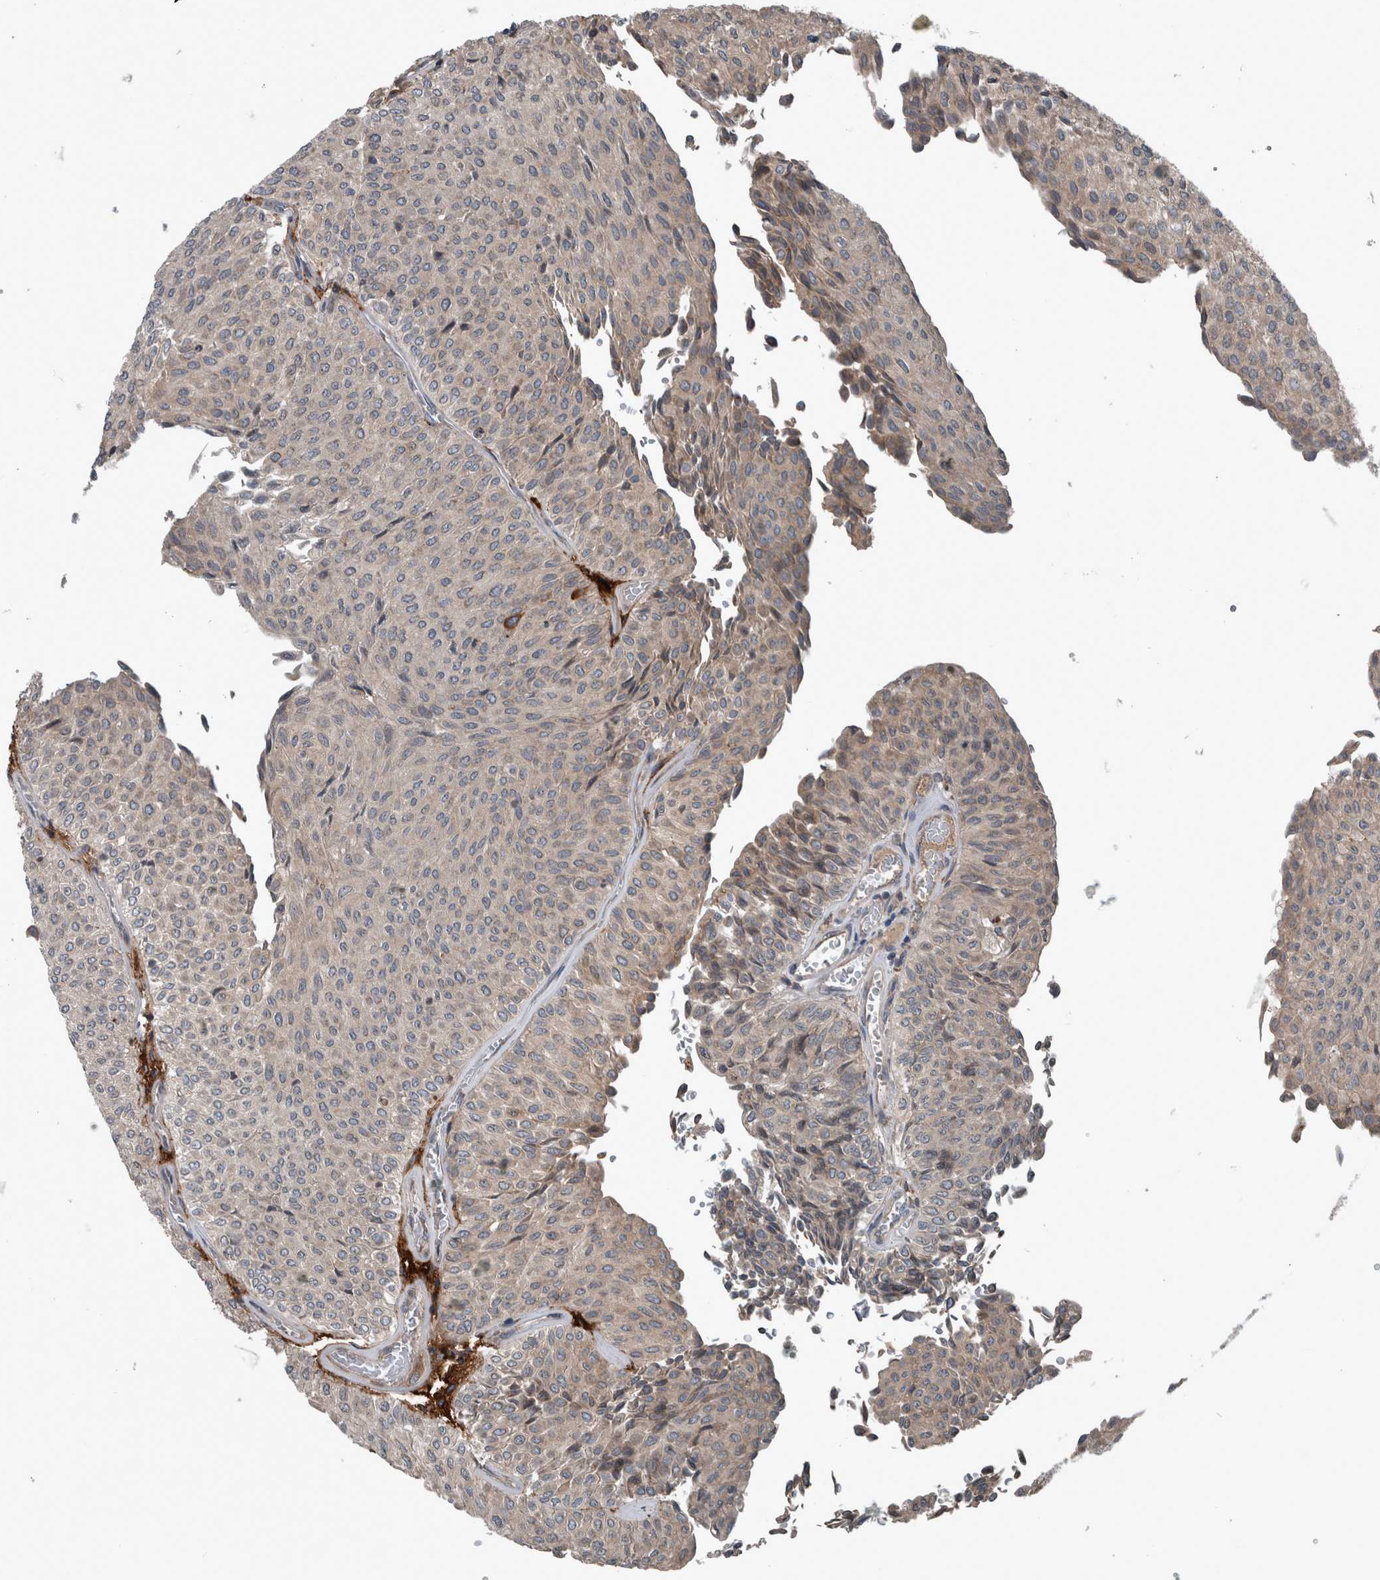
{"staining": {"intensity": "weak", "quantity": "<25%", "location": "cytoplasmic/membranous"}, "tissue": "urothelial cancer", "cell_type": "Tumor cells", "image_type": "cancer", "snomed": [{"axis": "morphology", "description": "Urothelial carcinoma, Low grade"}, {"axis": "topography", "description": "Urinary bladder"}], "caption": "Immunohistochemical staining of human urothelial carcinoma (low-grade) reveals no significant staining in tumor cells. (Stains: DAB (3,3'-diaminobenzidine) immunohistochemistry with hematoxylin counter stain, Microscopy: brightfield microscopy at high magnification).", "gene": "EXOC8", "patient": {"sex": "male", "age": 78}}